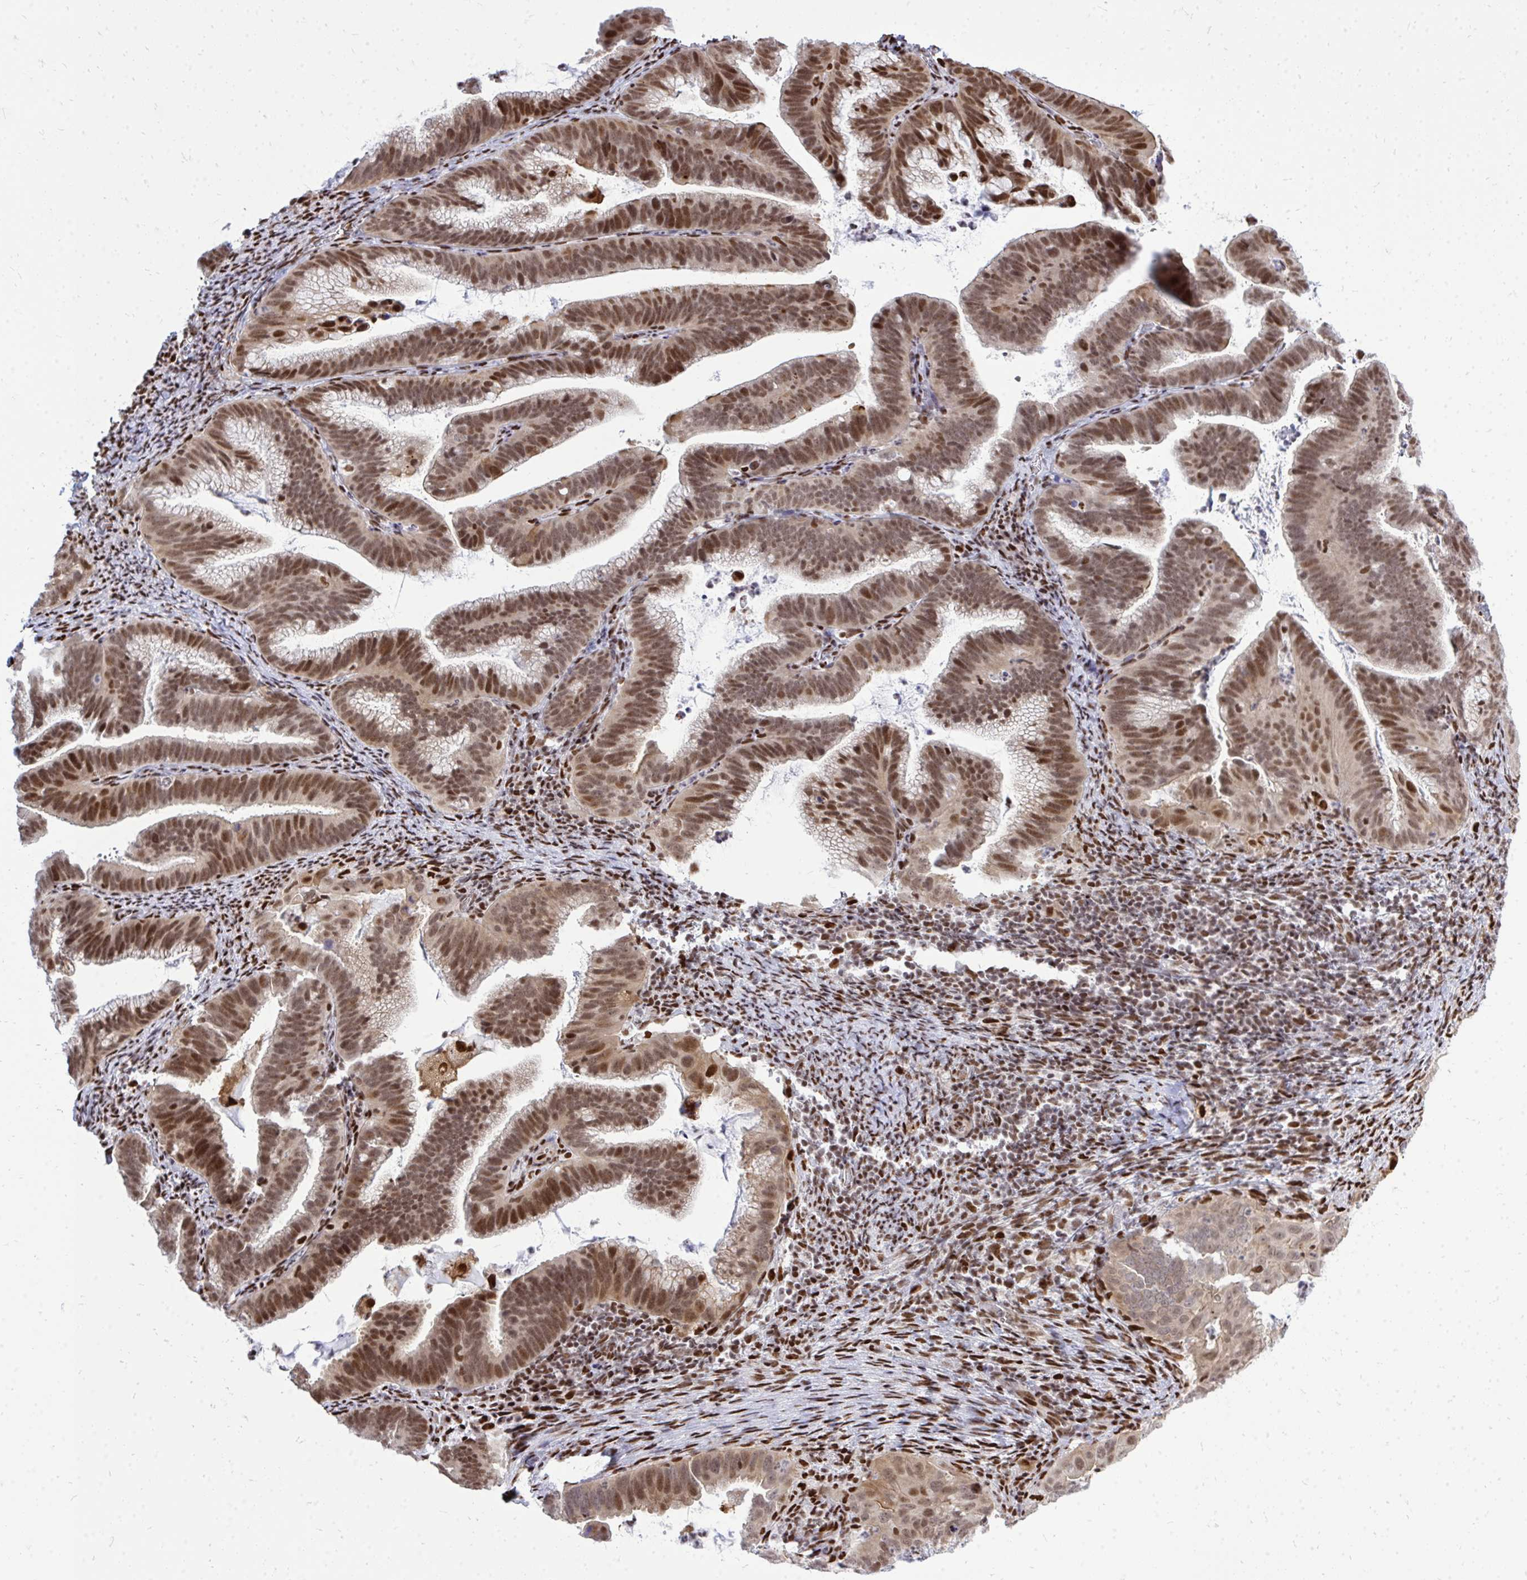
{"staining": {"intensity": "strong", "quantity": ">75%", "location": "nuclear"}, "tissue": "cervical cancer", "cell_type": "Tumor cells", "image_type": "cancer", "snomed": [{"axis": "morphology", "description": "Adenocarcinoma, NOS"}, {"axis": "topography", "description": "Cervix"}], "caption": "Immunohistochemical staining of cervical cancer exhibits strong nuclear protein expression in about >75% of tumor cells. Using DAB (3,3'-diaminobenzidine) (brown) and hematoxylin (blue) stains, captured at high magnification using brightfield microscopy.", "gene": "TBL1Y", "patient": {"sex": "female", "age": 61}}